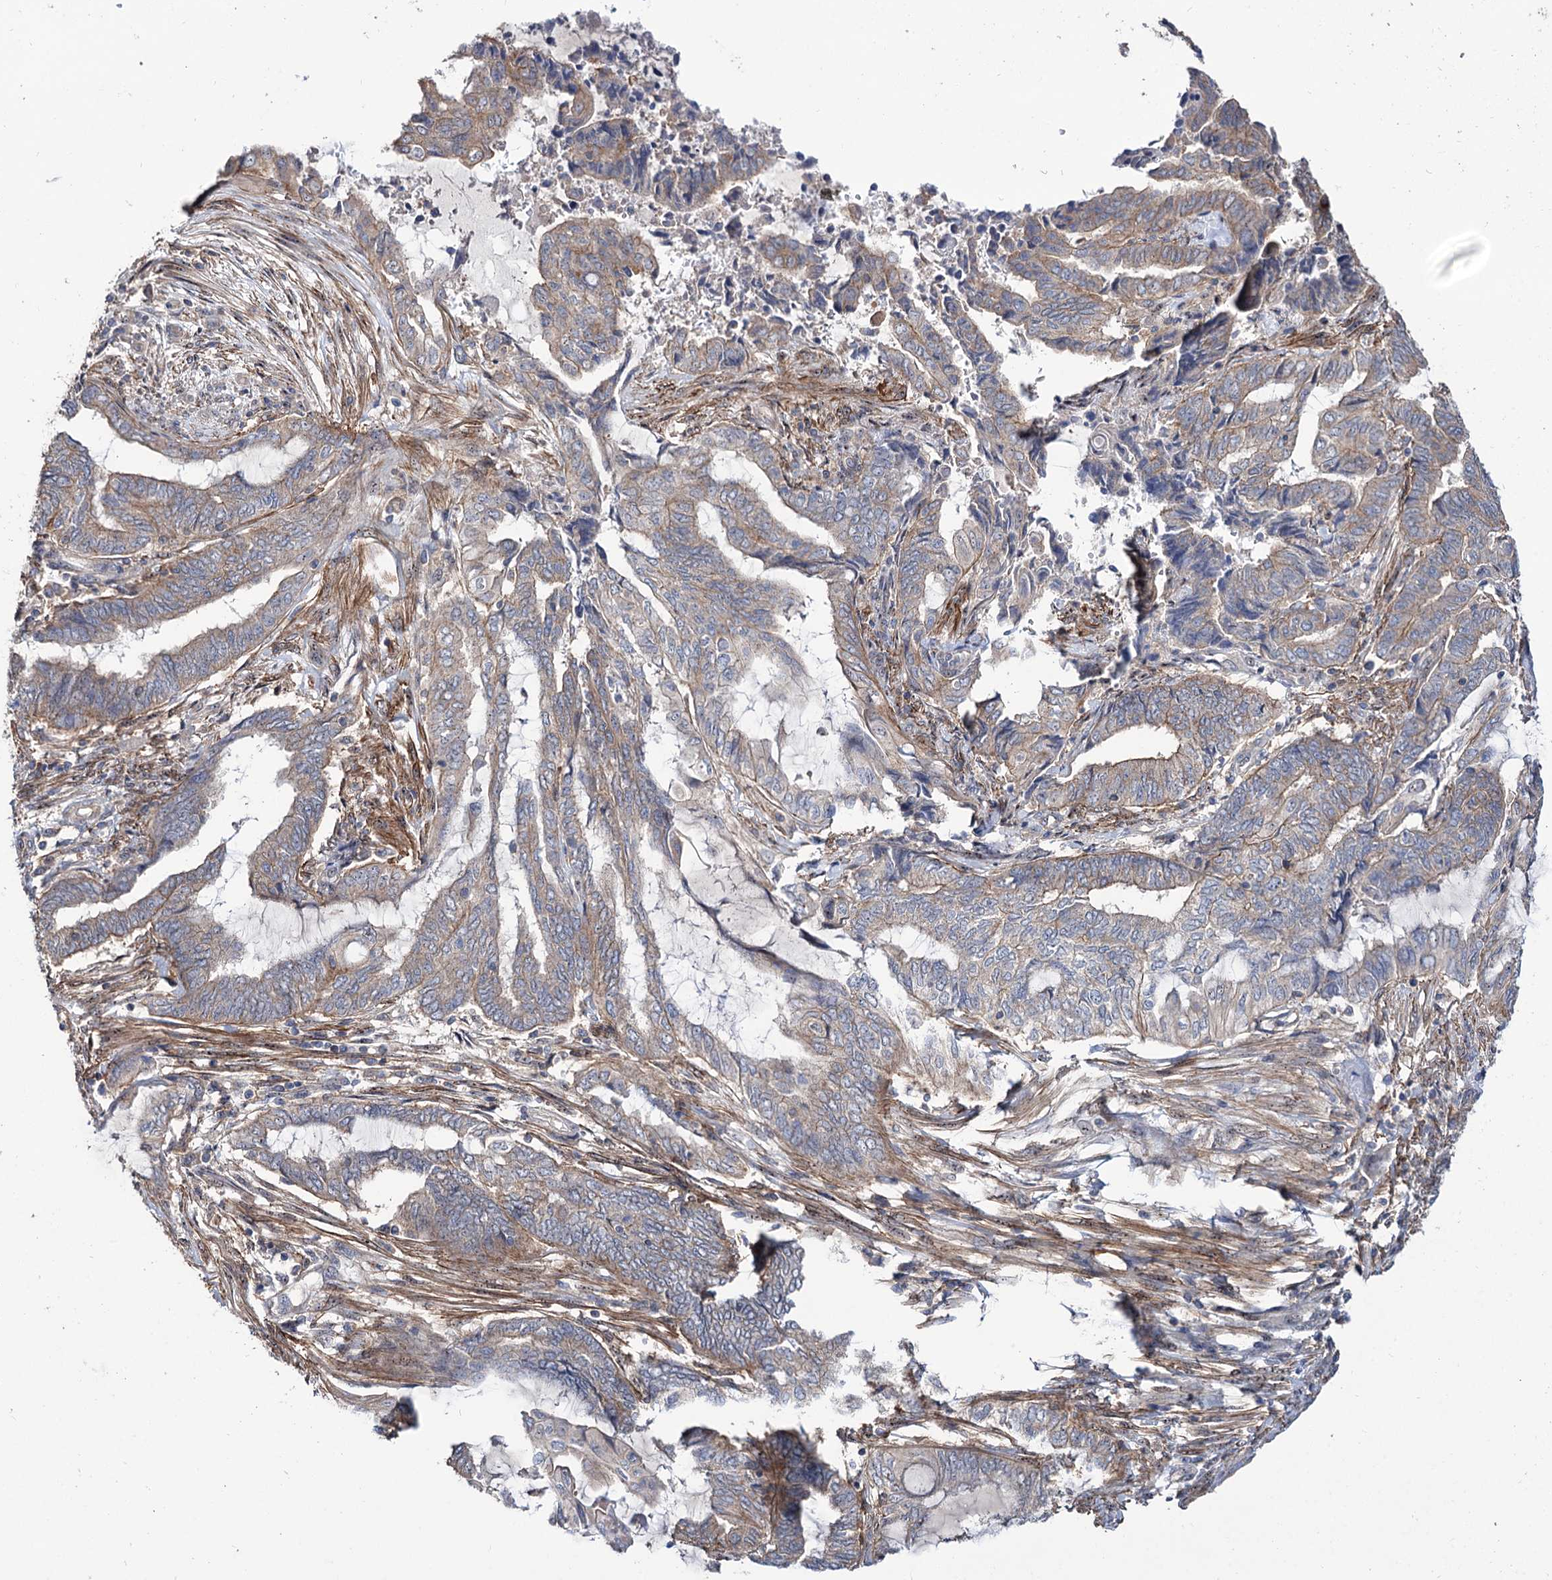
{"staining": {"intensity": "weak", "quantity": "25%-75%", "location": "cytoplasmic/membranous"}, "tissue": "endometrial cancer", "cell_type": "Tumor cells", "image_type": "cancer", "snomed": [{"axis": "morphology", "description": "Adenocarcinoma, NOS"}, {"axis": "topography", "description": "Uterus"}, {"axis": "topography", "description": "Endometrium"}], "caption": "Brown immunohistochemical staining in endometrial adenocarcinoma displays weak cytoplasmic/membranous staining in about 25%-75% of tumor cells.", "gene": "SEC24A", "patient": {"sex": "female", "age": 70}}